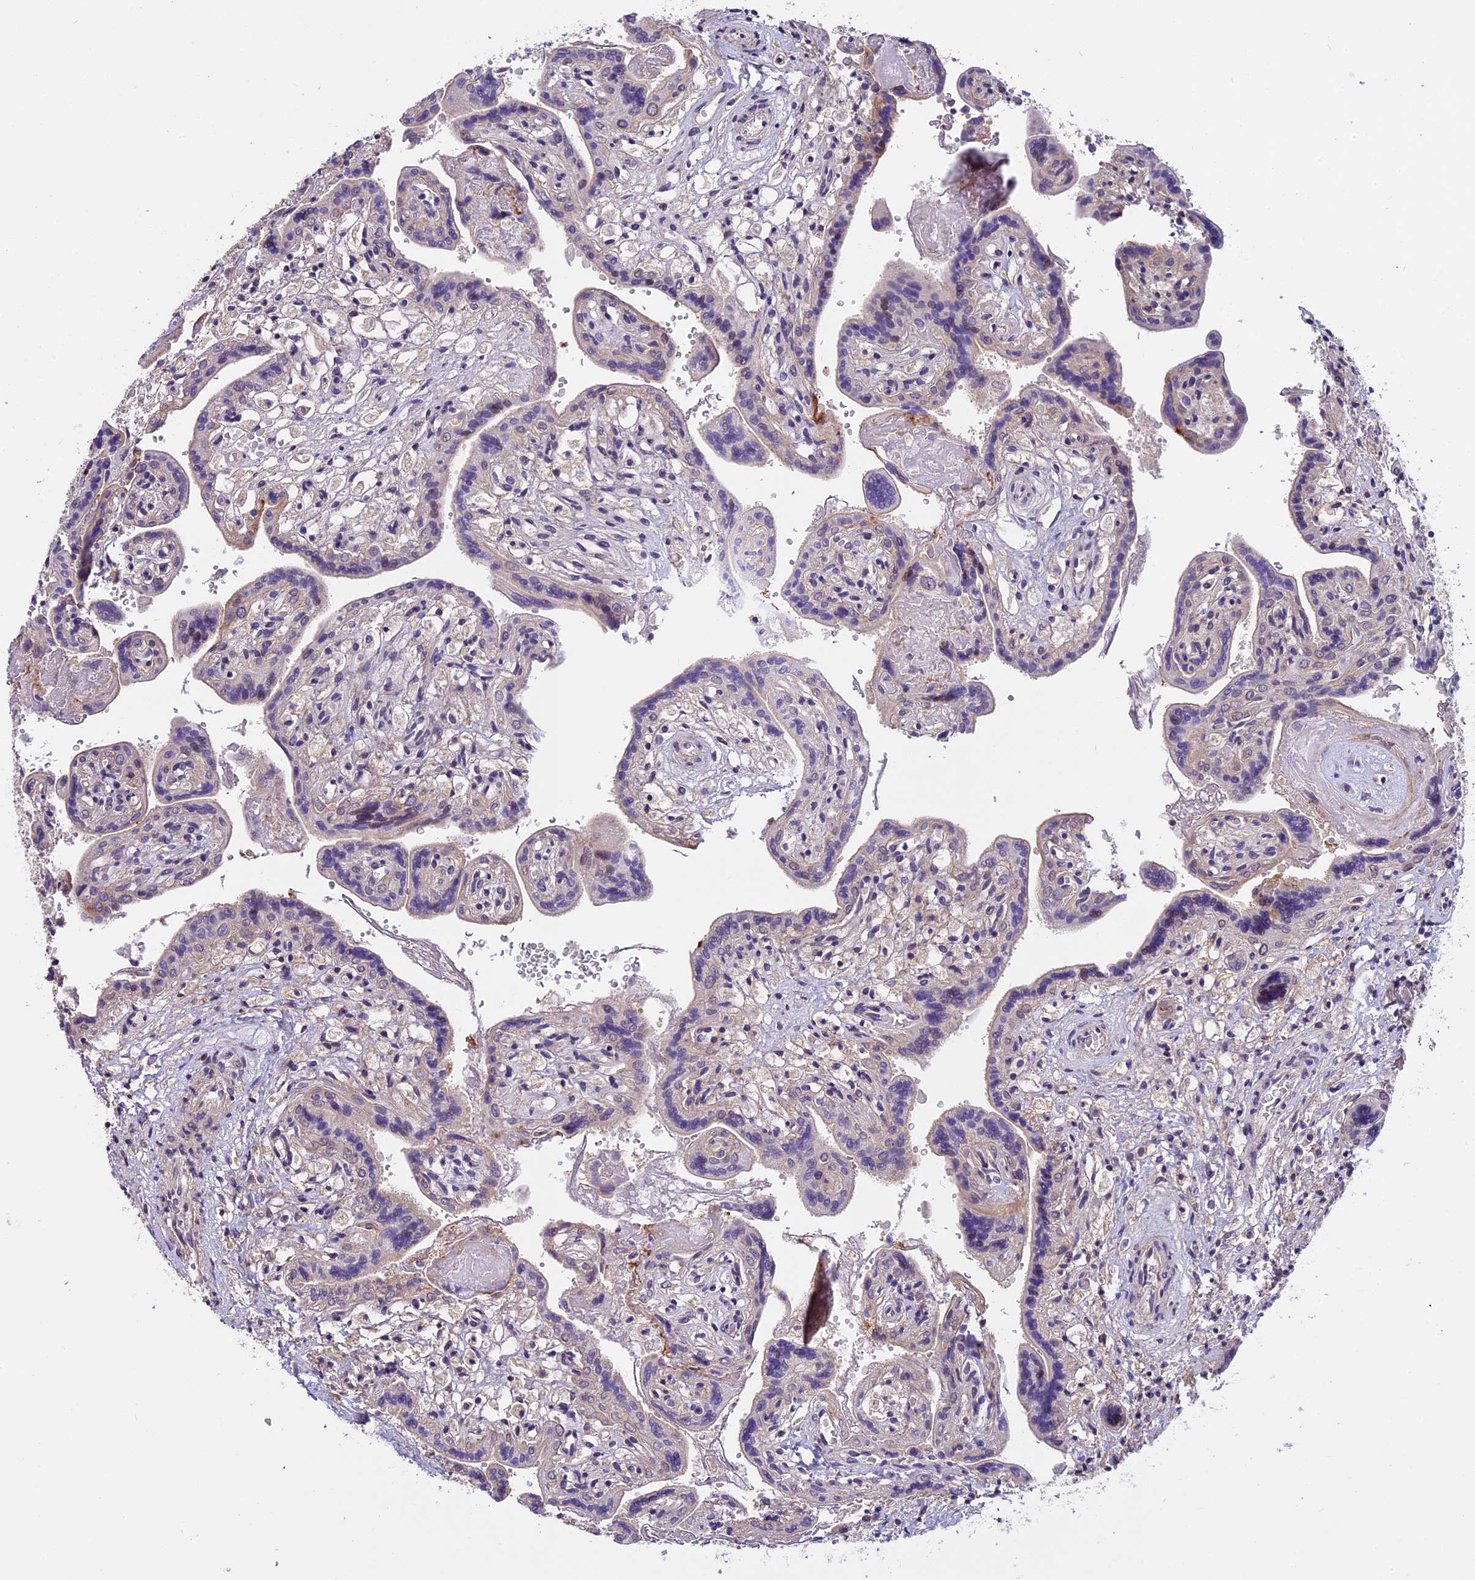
{"staining": {"intensity": "negative", "quantity": "none", "location": "none"}, "tissue": "placenta", "cell_type": "Trophoblastic cells", "image_type": "normal", "snomed": [{"axis": "morphology", "description": "Normal tissue, NOS"}, {"axis": "topography", "description": "Placenta"}], "caption": "IHC of unremarkable placenta exhibits no staining in trophoblastic cells.", "gene": "FAM98C", "patient": {"sex": "female", "age": 37}}